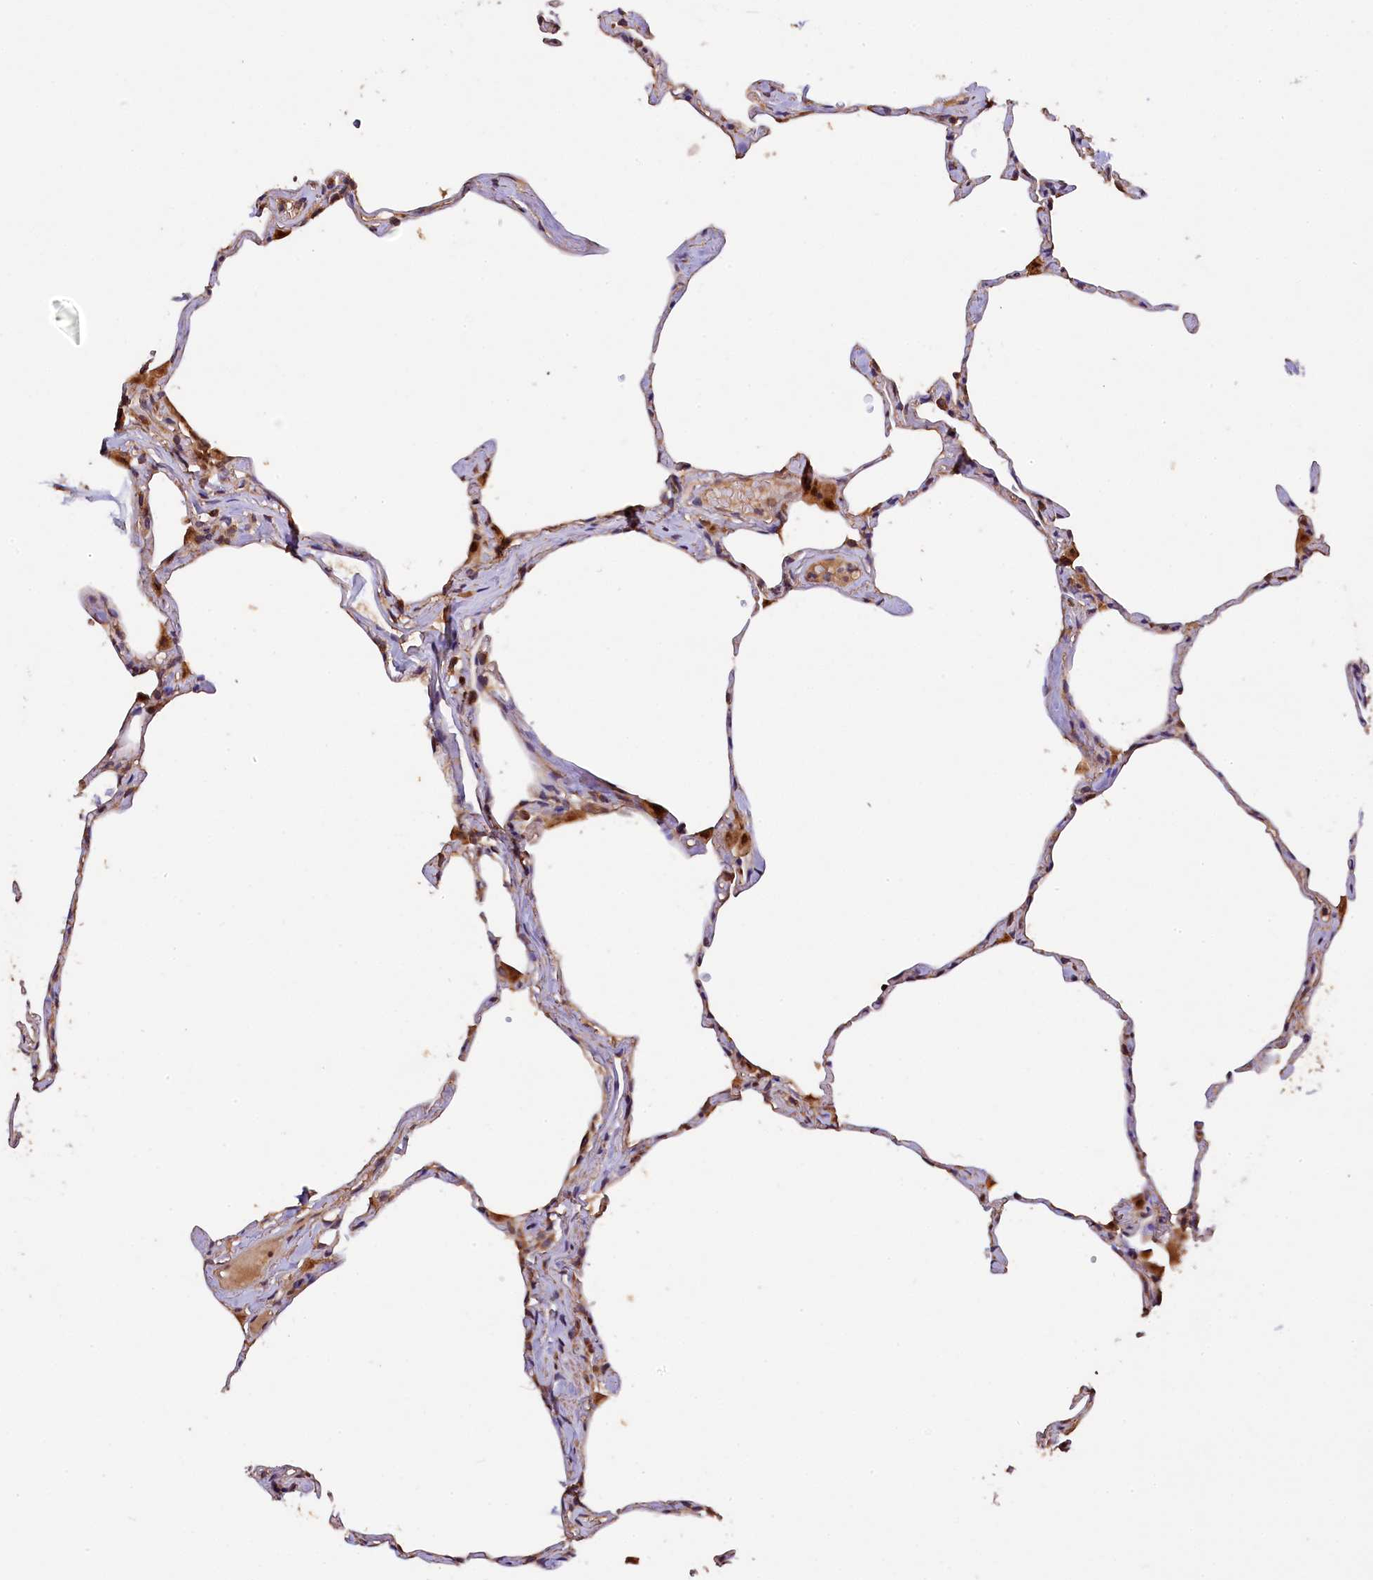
{"staining": {"intensity": "weak", "quantity": "<25%", "location": "cytoplasmic/membranous"}, "tissue": "lung", "cell_type": "Alveolar cells", "image_type": "normal", "snomed": [{"axis": "morphology", "description": "Normal tissue, NOS"}, {"axis": "topography", "description": "Lung"}], "caption": "The micrograph exhibits no significant positivity in alveolar cells of lung.", "gene": "KLC2", "patient": {"sex": "male", "age": 65}}